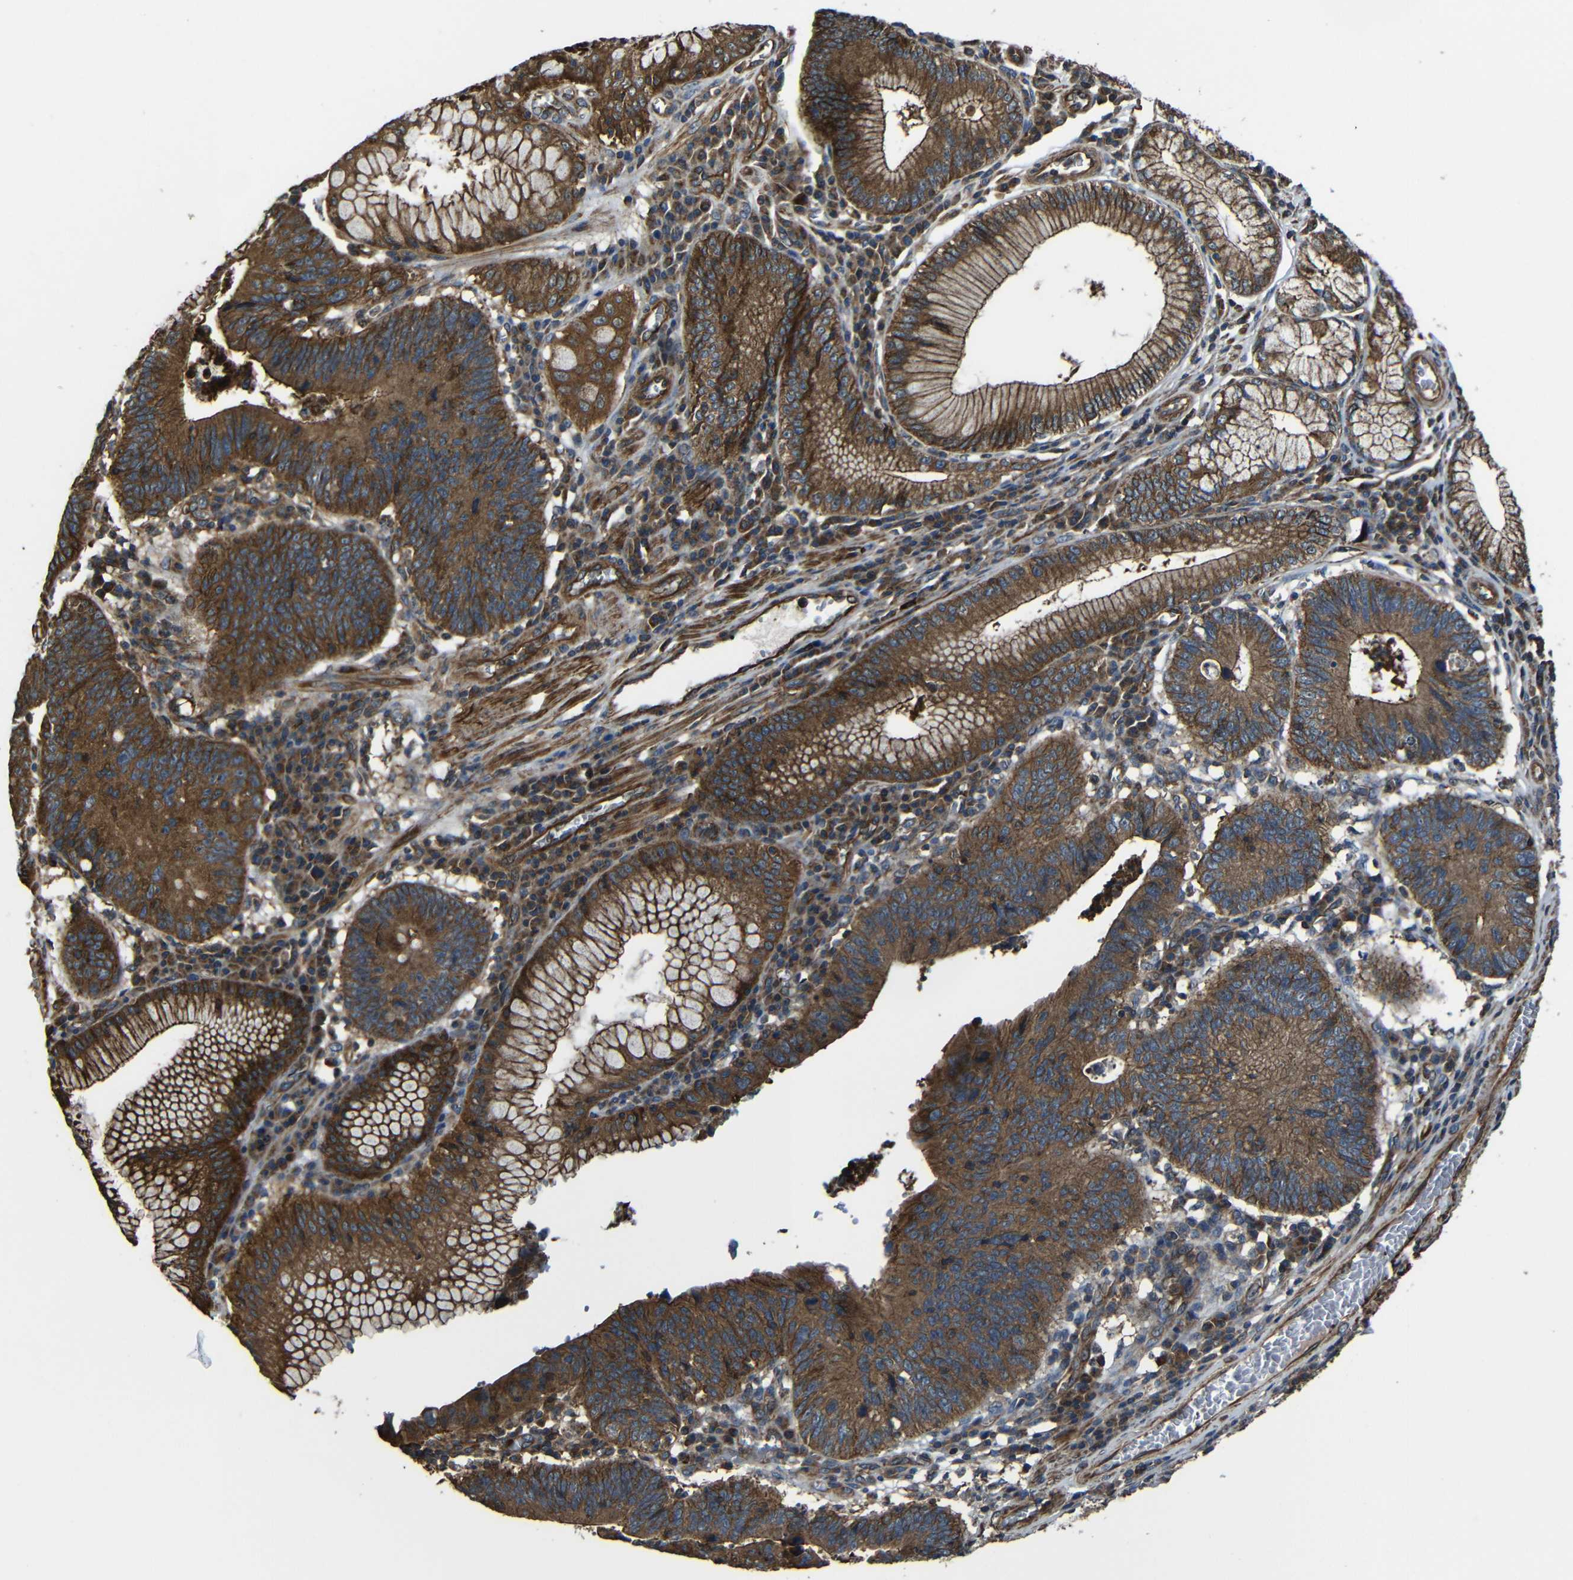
{"staining": {"intensity": "strong", "quantity": ">75%", "location": "cytoplasmic/membranous"}, "tissue": "stomach cancer", "cell_type": "Tumor cells", "image_type": "cancer", "snomed": [{"axis": "morphology", "description": "Adenocarcinoma, NOS"}, {"axis": "topography", "description": "Stomach"}], "caption": "This image exhibits immunohistochemistry (IHC) staining of stomach cancer, with high strong cytoplasmic/membranous staining in about >75% of tumor cells.", "gene": "PTCH1", "patient": {"sex": "male", "age": 59}}